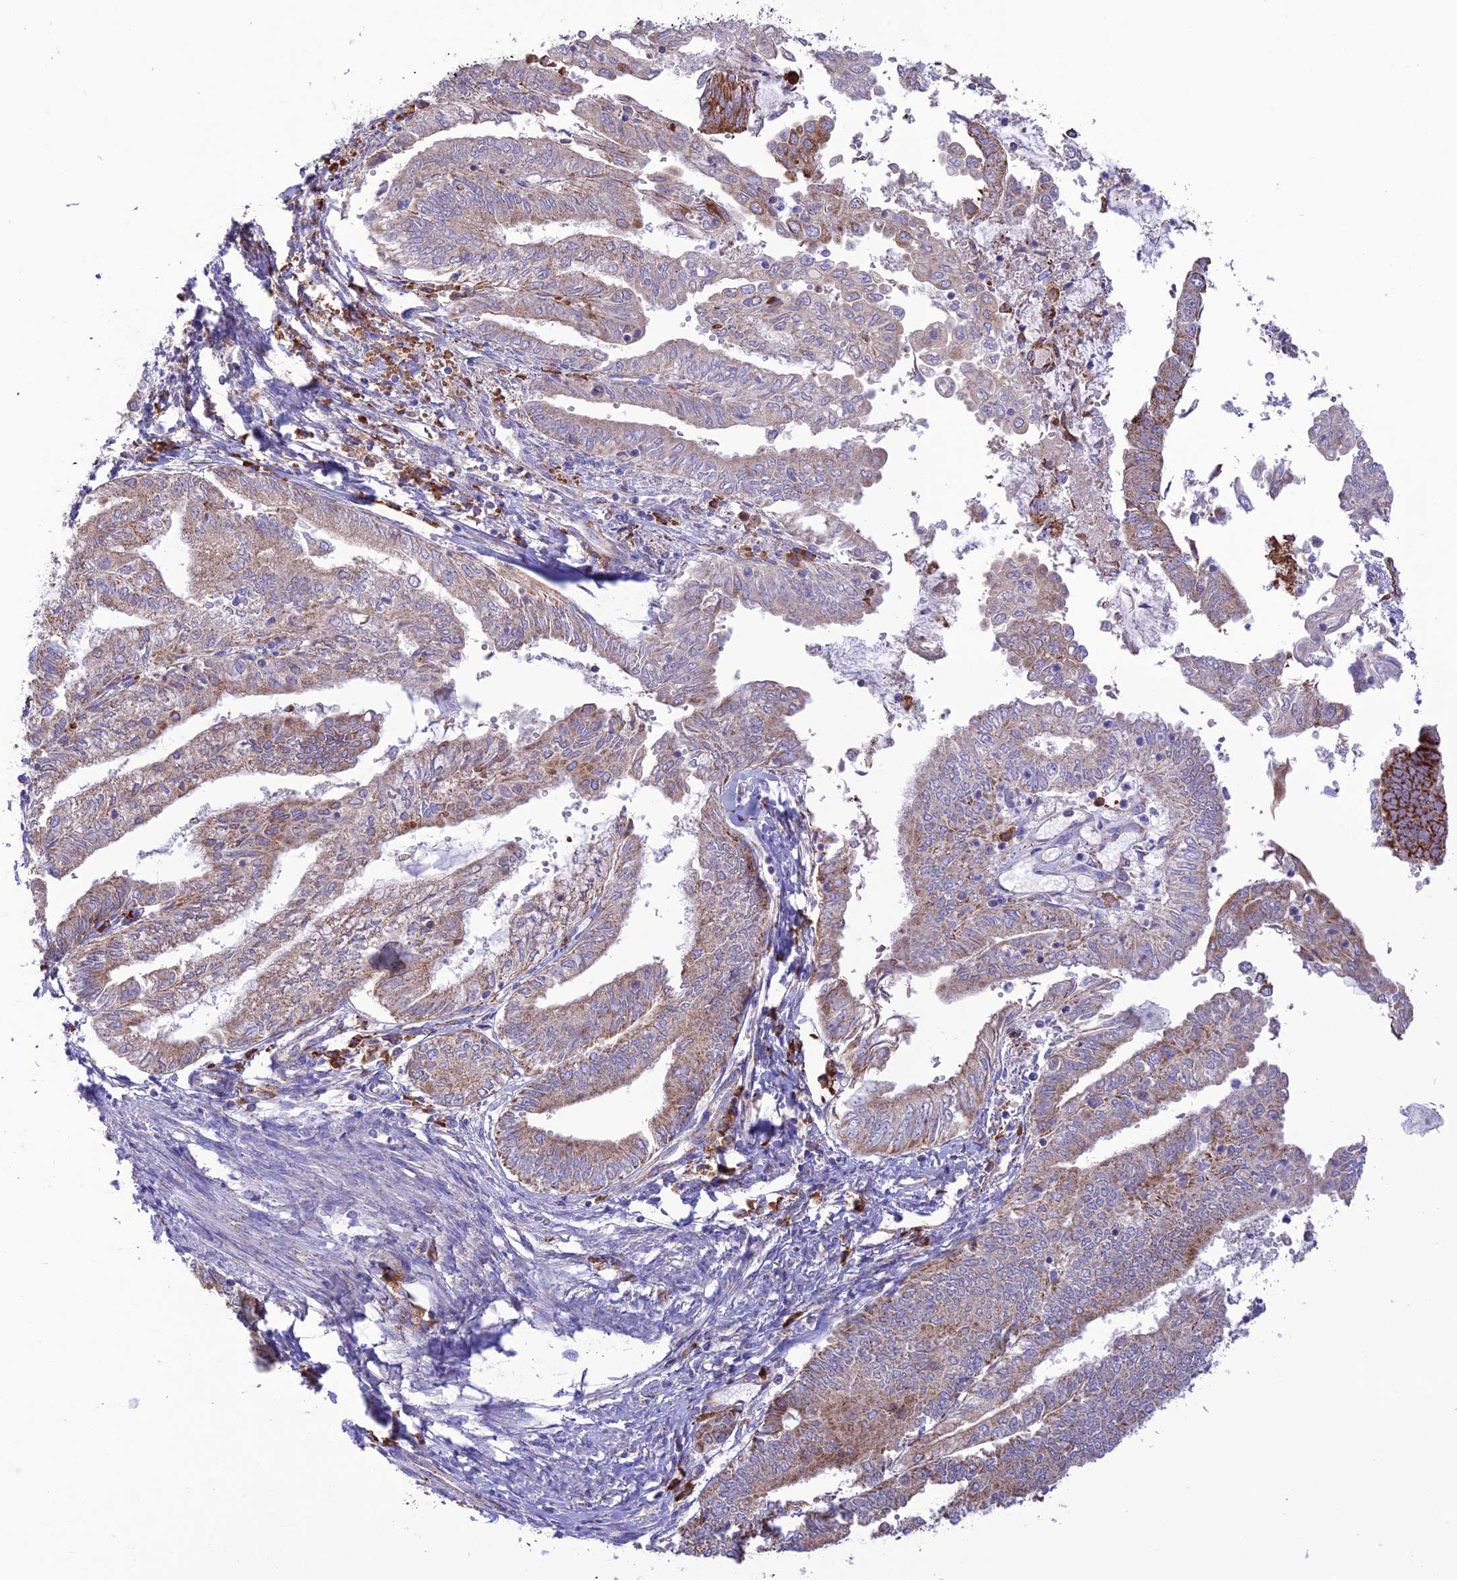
{"staining": {"intensity": "moderate", "quantity": "25%-75%", "location": "cytoplasmic/membranous"}, "tissue": "endometrial cancer", "cell_type": "Tumor cells", "image_type": "cancer", "snomed": [{"axis": "morphology", "description": "Adenocarcinoma, NOS"}, {"axis": "topography", "description": "Endometrium"}], "caption": "Human endometrial cancer stained with a protein marker demonstrates moderate staining in tumor cells.", "gene": "UAP1L1", "patient": {"sex": "female", "age": 66}}